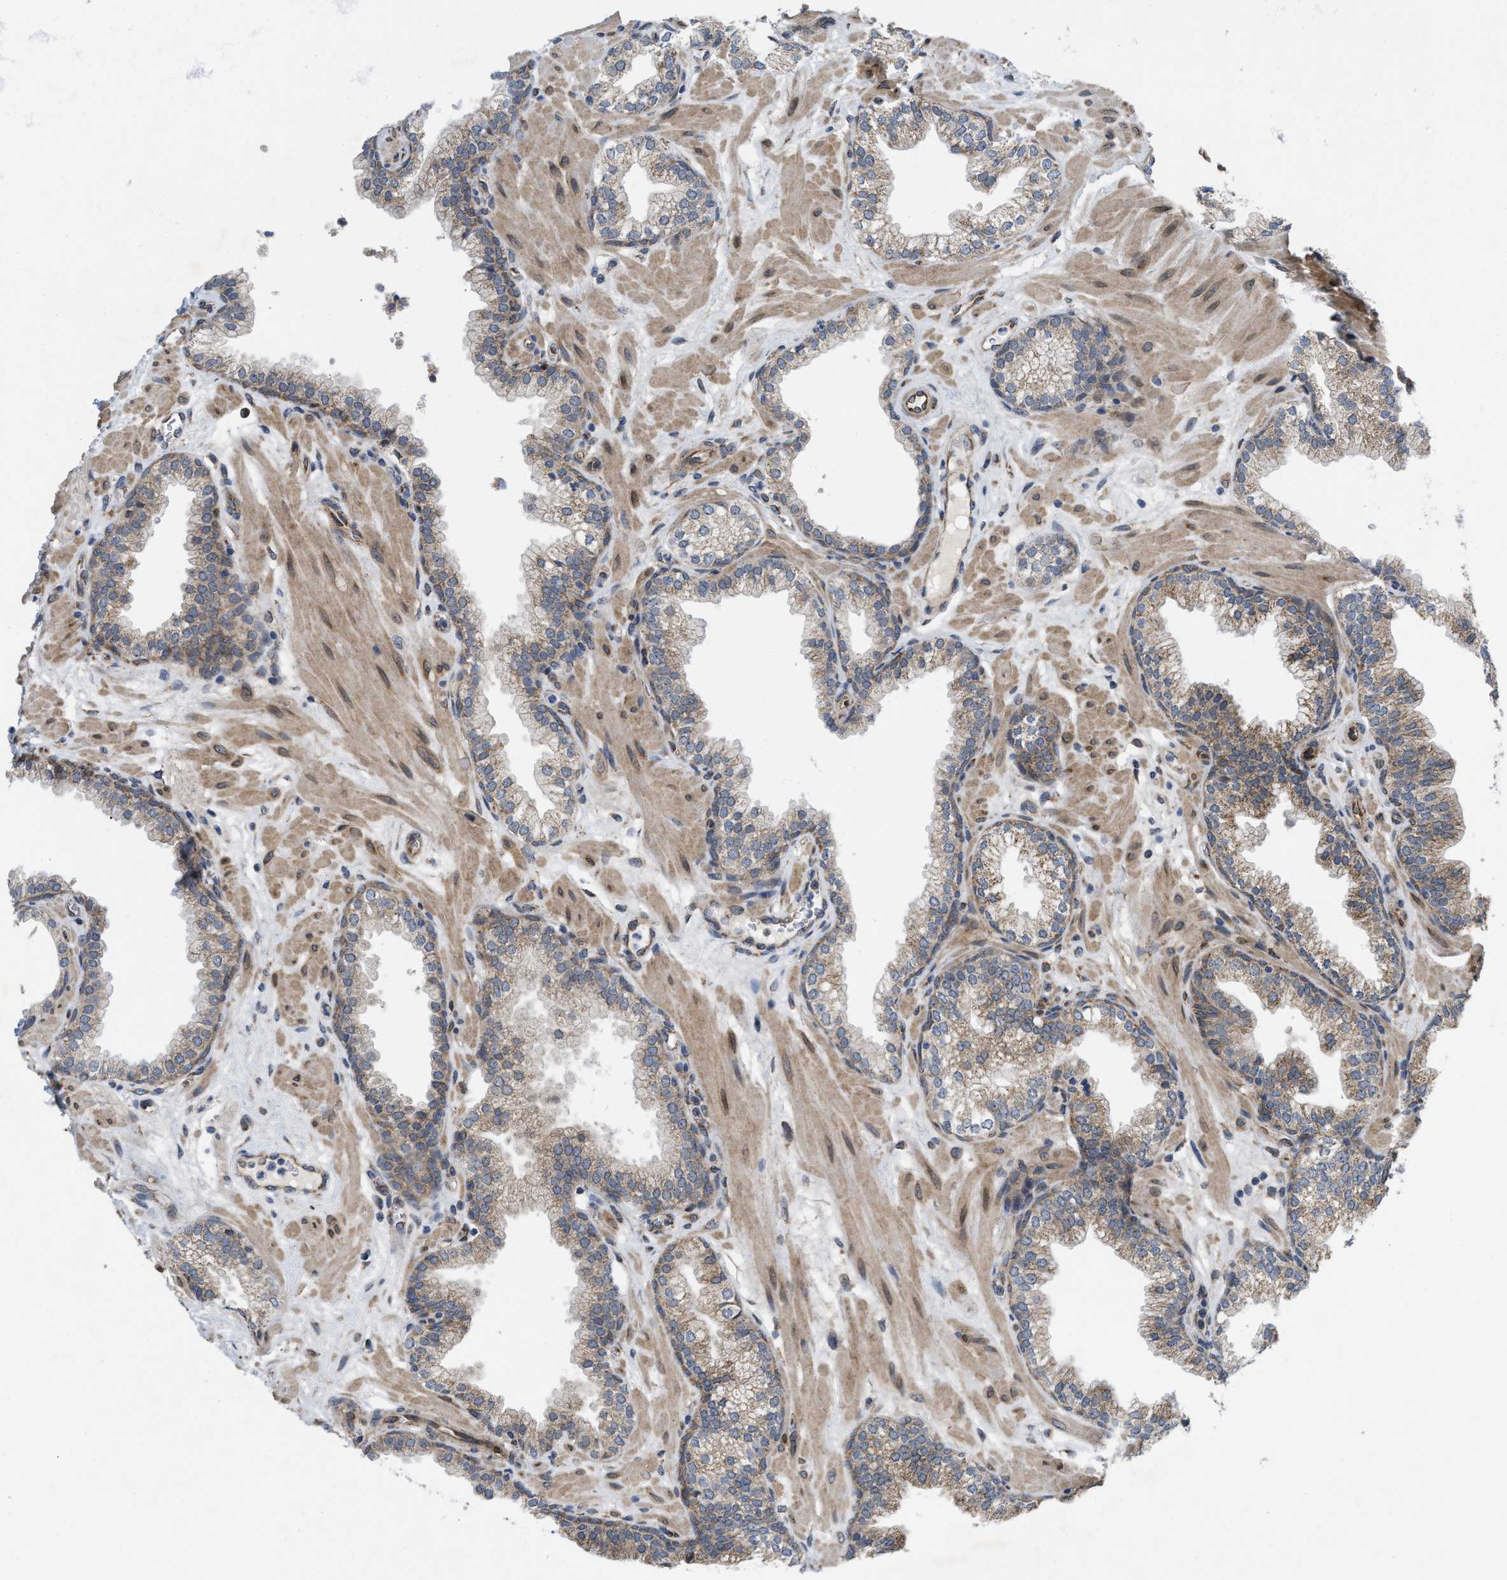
{"staining": {"intensity": "moderate", "quantity": "<25%", "location": "cytoplasmic/membranous"}, "tissue": "prostate", "cell_type": "Glandular cells", "image_type": "normal", "snomed": [{"axis": "morphology", "description": "Normal tissue, NOS"}, {"axis": "morphology", "description": "Urothelial carcinoma, Low grade"}, {"axis": "topography", "description": "Urinary bladder"}, {"axis": "topography", "description": "Prostate"}], "caption": "An image of human prostate stained for a protein displays moderate cytoplasmic/membranous brown staining in glandular cells. (Stains: DAB (3,3'-diaminobenzidine) in brown, nuclei in blue, Microscopy: brightfield microscopy at high magnification).", "gene": "EOGT", "patient": {"sex": "male", "age": 60}}